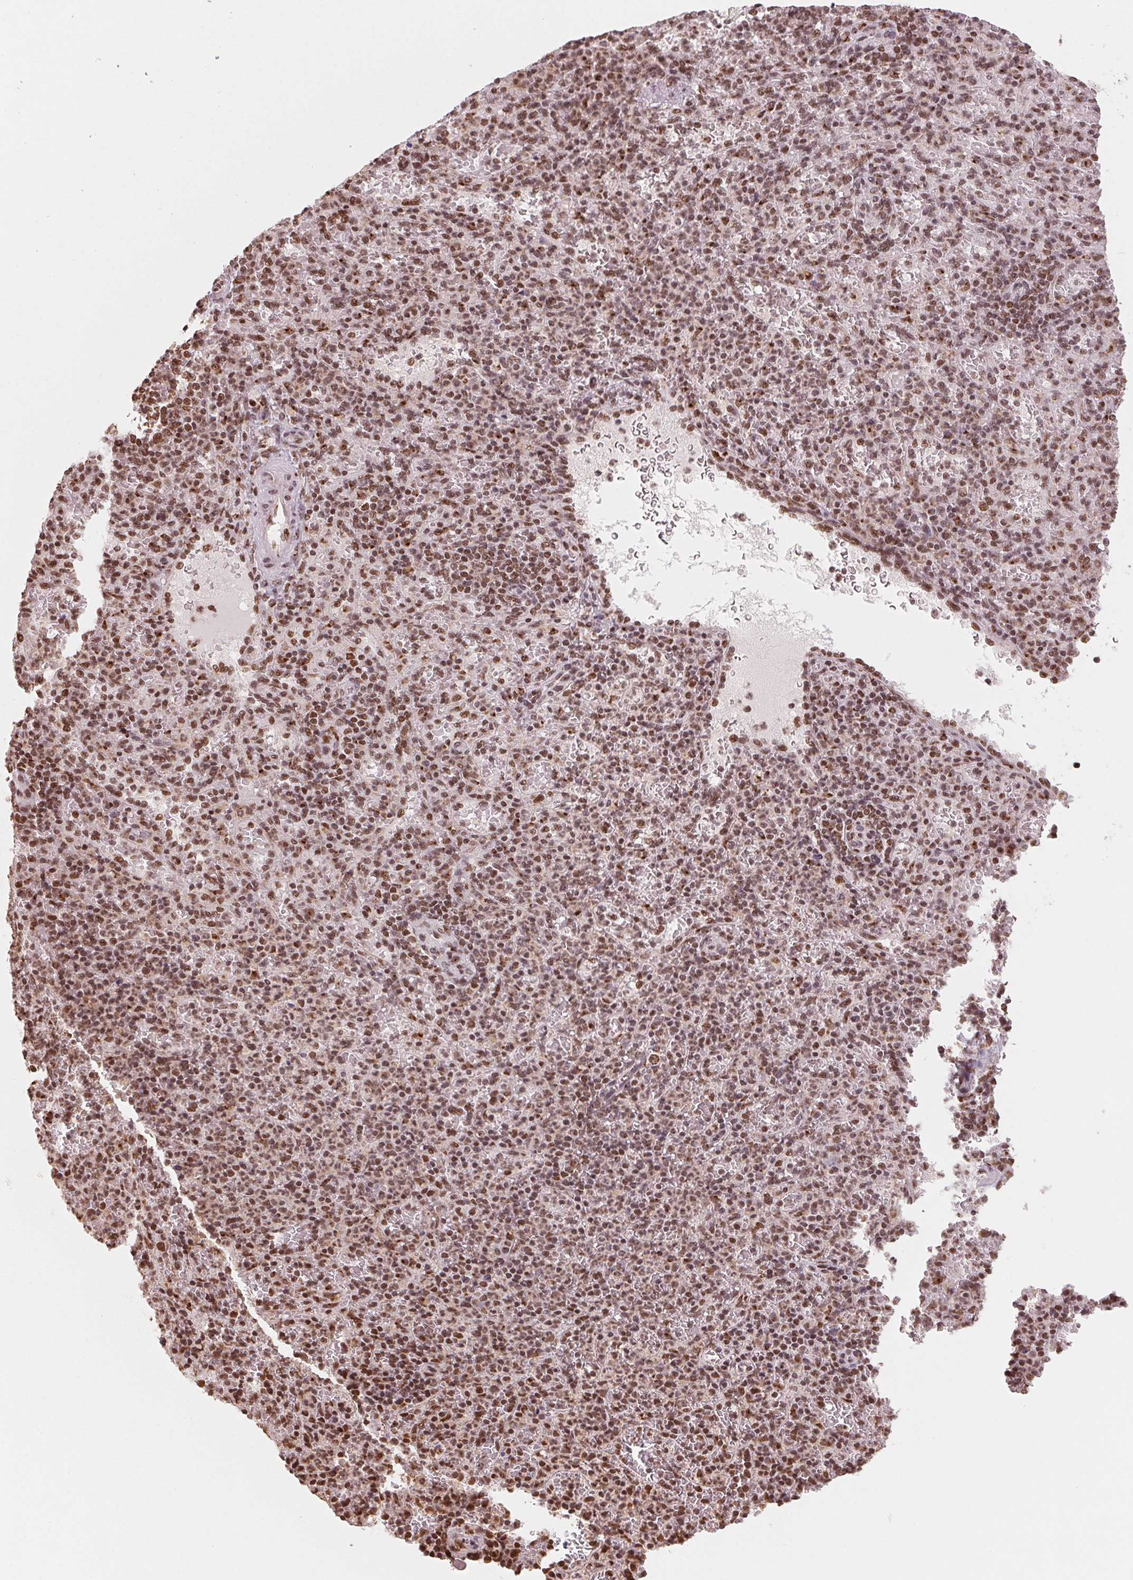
{"staining": {"intensity": "strong", "quantity": "25%-75%", "location": "cytoplasmic/membranous,nuclear"}, "tissue": "spleen", "cell_type": "Cells in red pulp", "image_type": "normal", "snomed": [{"axis": "morphology", "description": "Normal tissue, NOS"}, {"axis": "topography", "description": "Spleen"}], "caption": "Immunohistochemical staining of unremarkable human spleen demonstrates 25%-75% levels of strong cytoplasmic/membranous,nuclear protein positivity in approximately 25%-75% of cells in red pulp. (brown staining indicates protein expression, while blue staining denotes nuclei).", "gene": "TOPORS", "patient": {"sex": "female", "age": 74}}